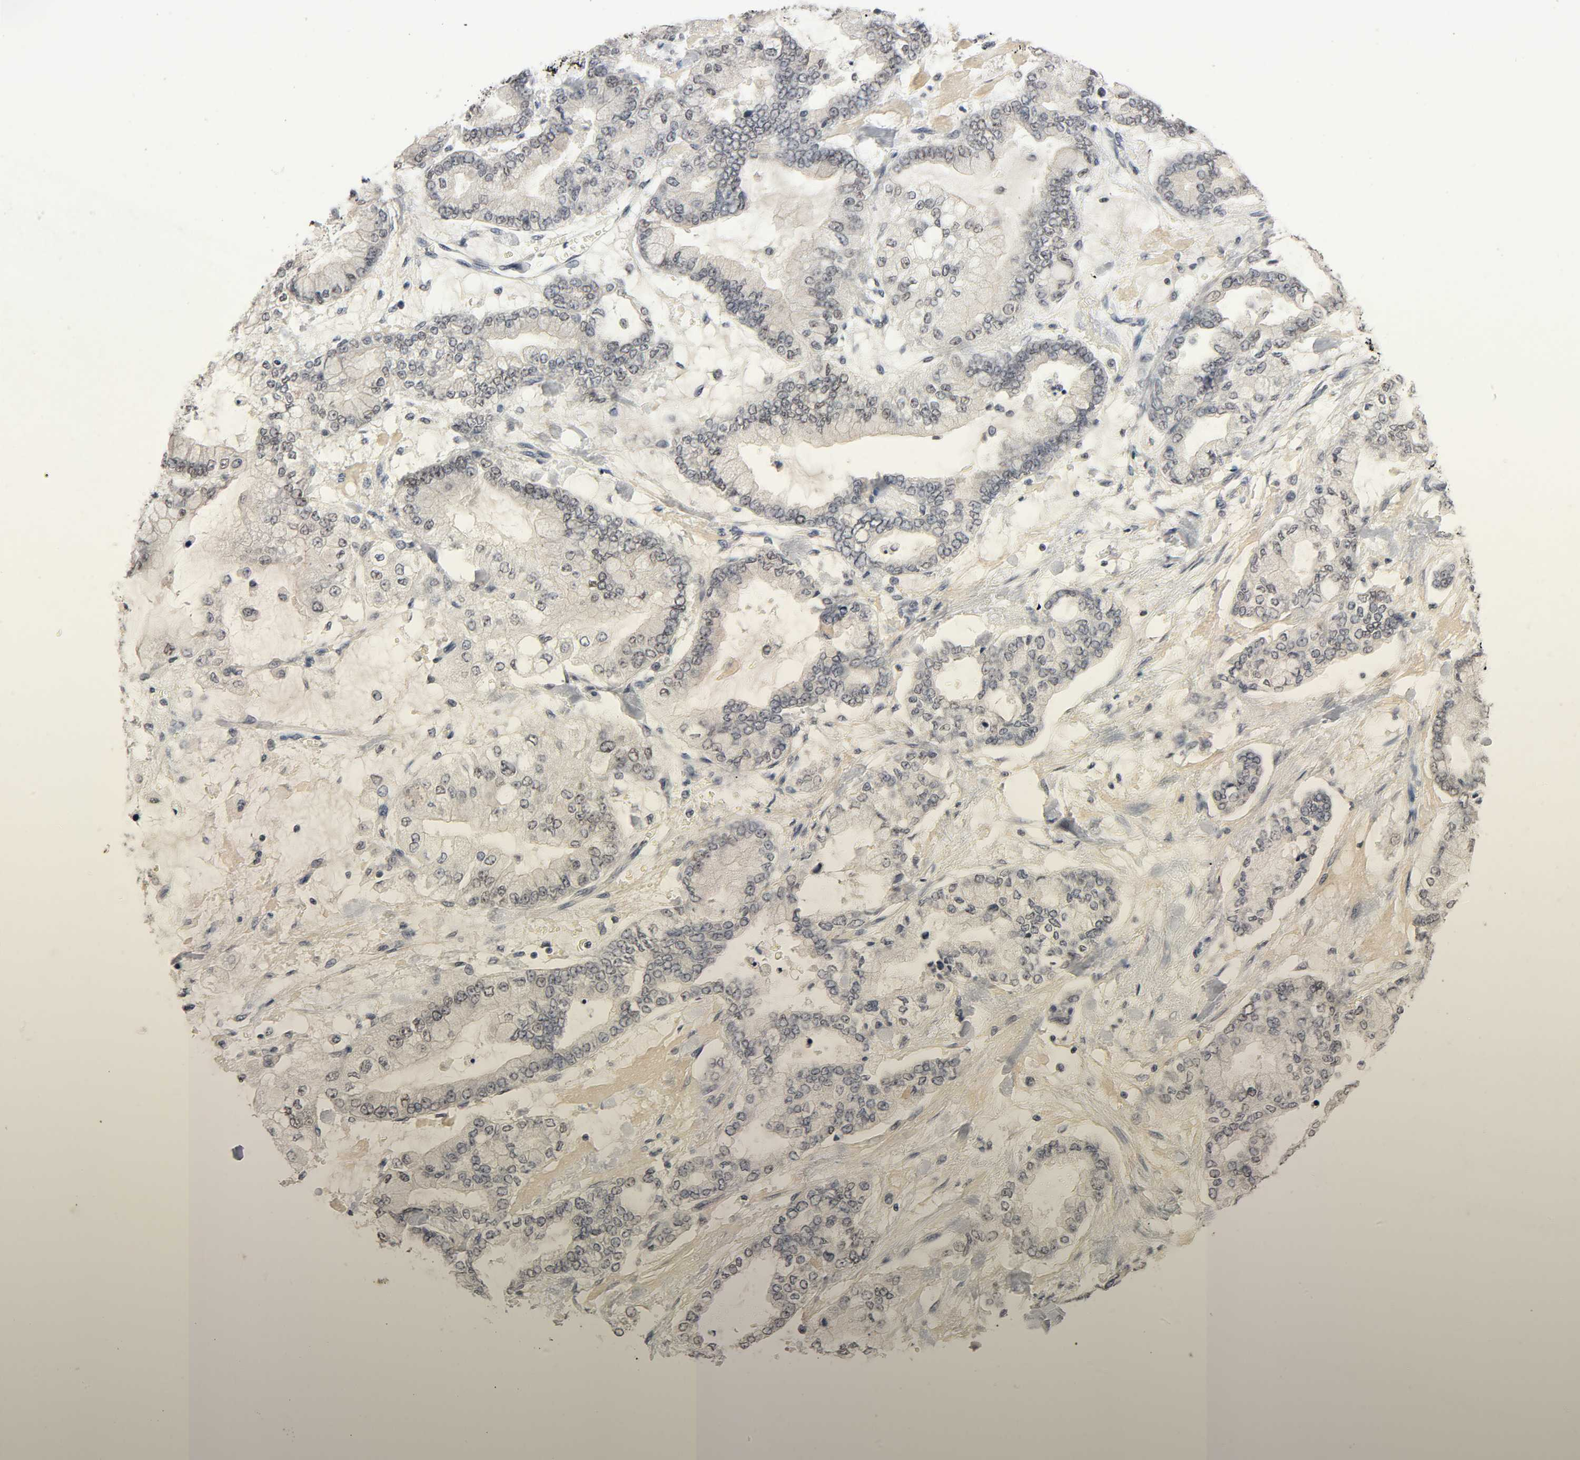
{"staining": {"intensity": "negative", "quantity": "none", "location": "none"}, "tissue": "stomach cancer", "cell_type": "Tumor cells", "image_type": "cancer", "snomed": [{"axis": "morphology", "description": "Normal tissue, NOS"}, {"axis": "morphology", "description": "Adenocarcinoma, NOS"}, {"axis": "topography", "description": "Stomach, upper"}, {"axis": "topography", "description": "Stomach"}], "caption": "Tumor cells are negative for protein expression in human stomach adenocarcinoma.", "gene": "MAPKAPK5", "patient": {"sex": "male", "age": 76}}